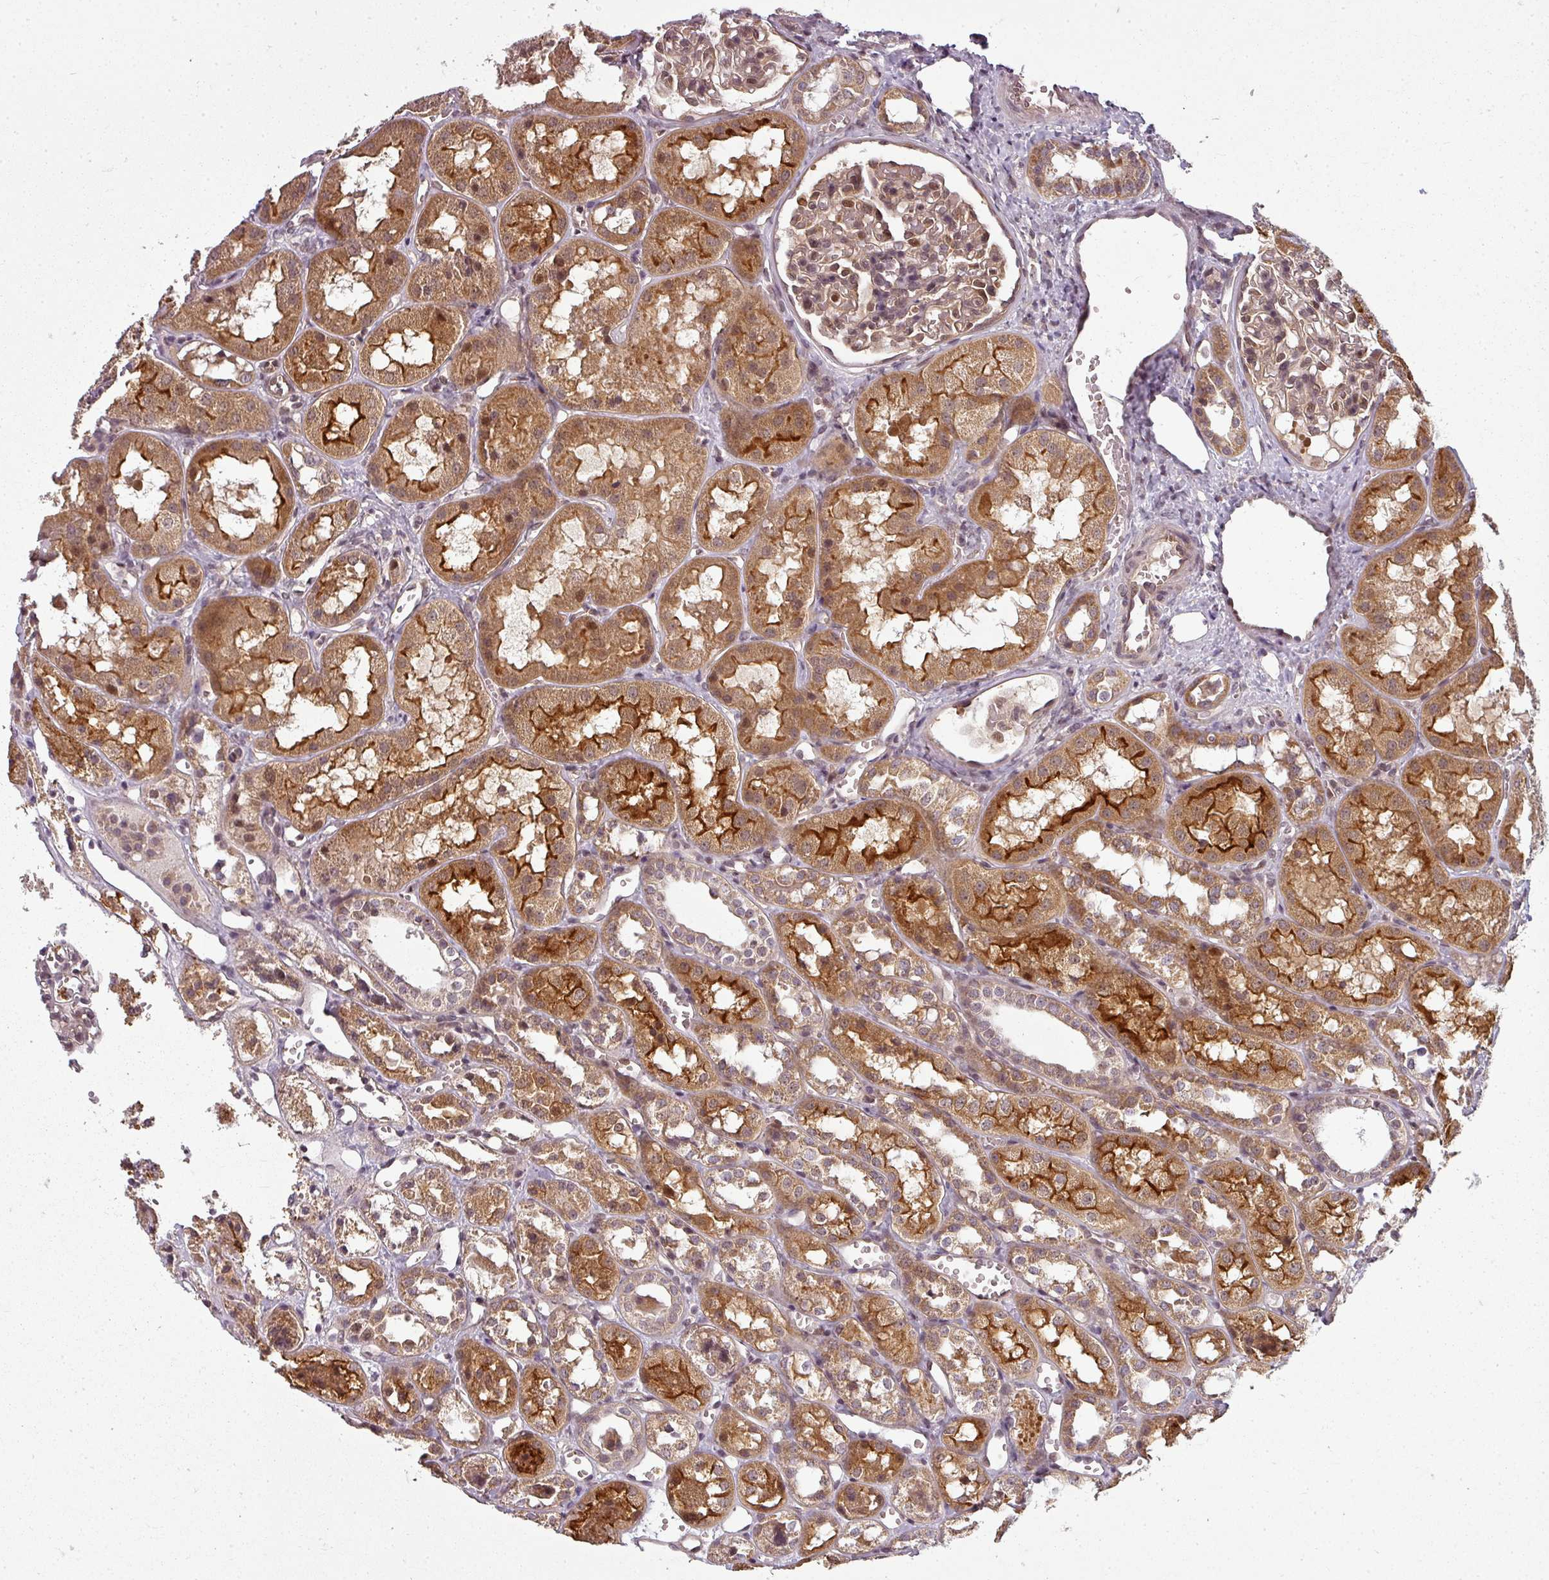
{"staining": {"intensity": "moderate", "quantity": "25%-75%", "location": "cytoplasmic/membranous,nuclear"}, "tissue": "kidney", "cell_type": "Cells in glomeruli", "image_type": "normal", "snomed": [{"axis": "morphology", "description": "Normal tissue, NOS"}, {"axis": "topography", "description": "Kidney"}], "caption": "Human kidney stained for a protein (brown) demonstrates moderate cytoplasmic/membranous,nuclear positive positivity in approximately 25%-75% of cells in glomeruli.", "gene": "CLIC1", "patient": {"sex": "male", "age": 16}}